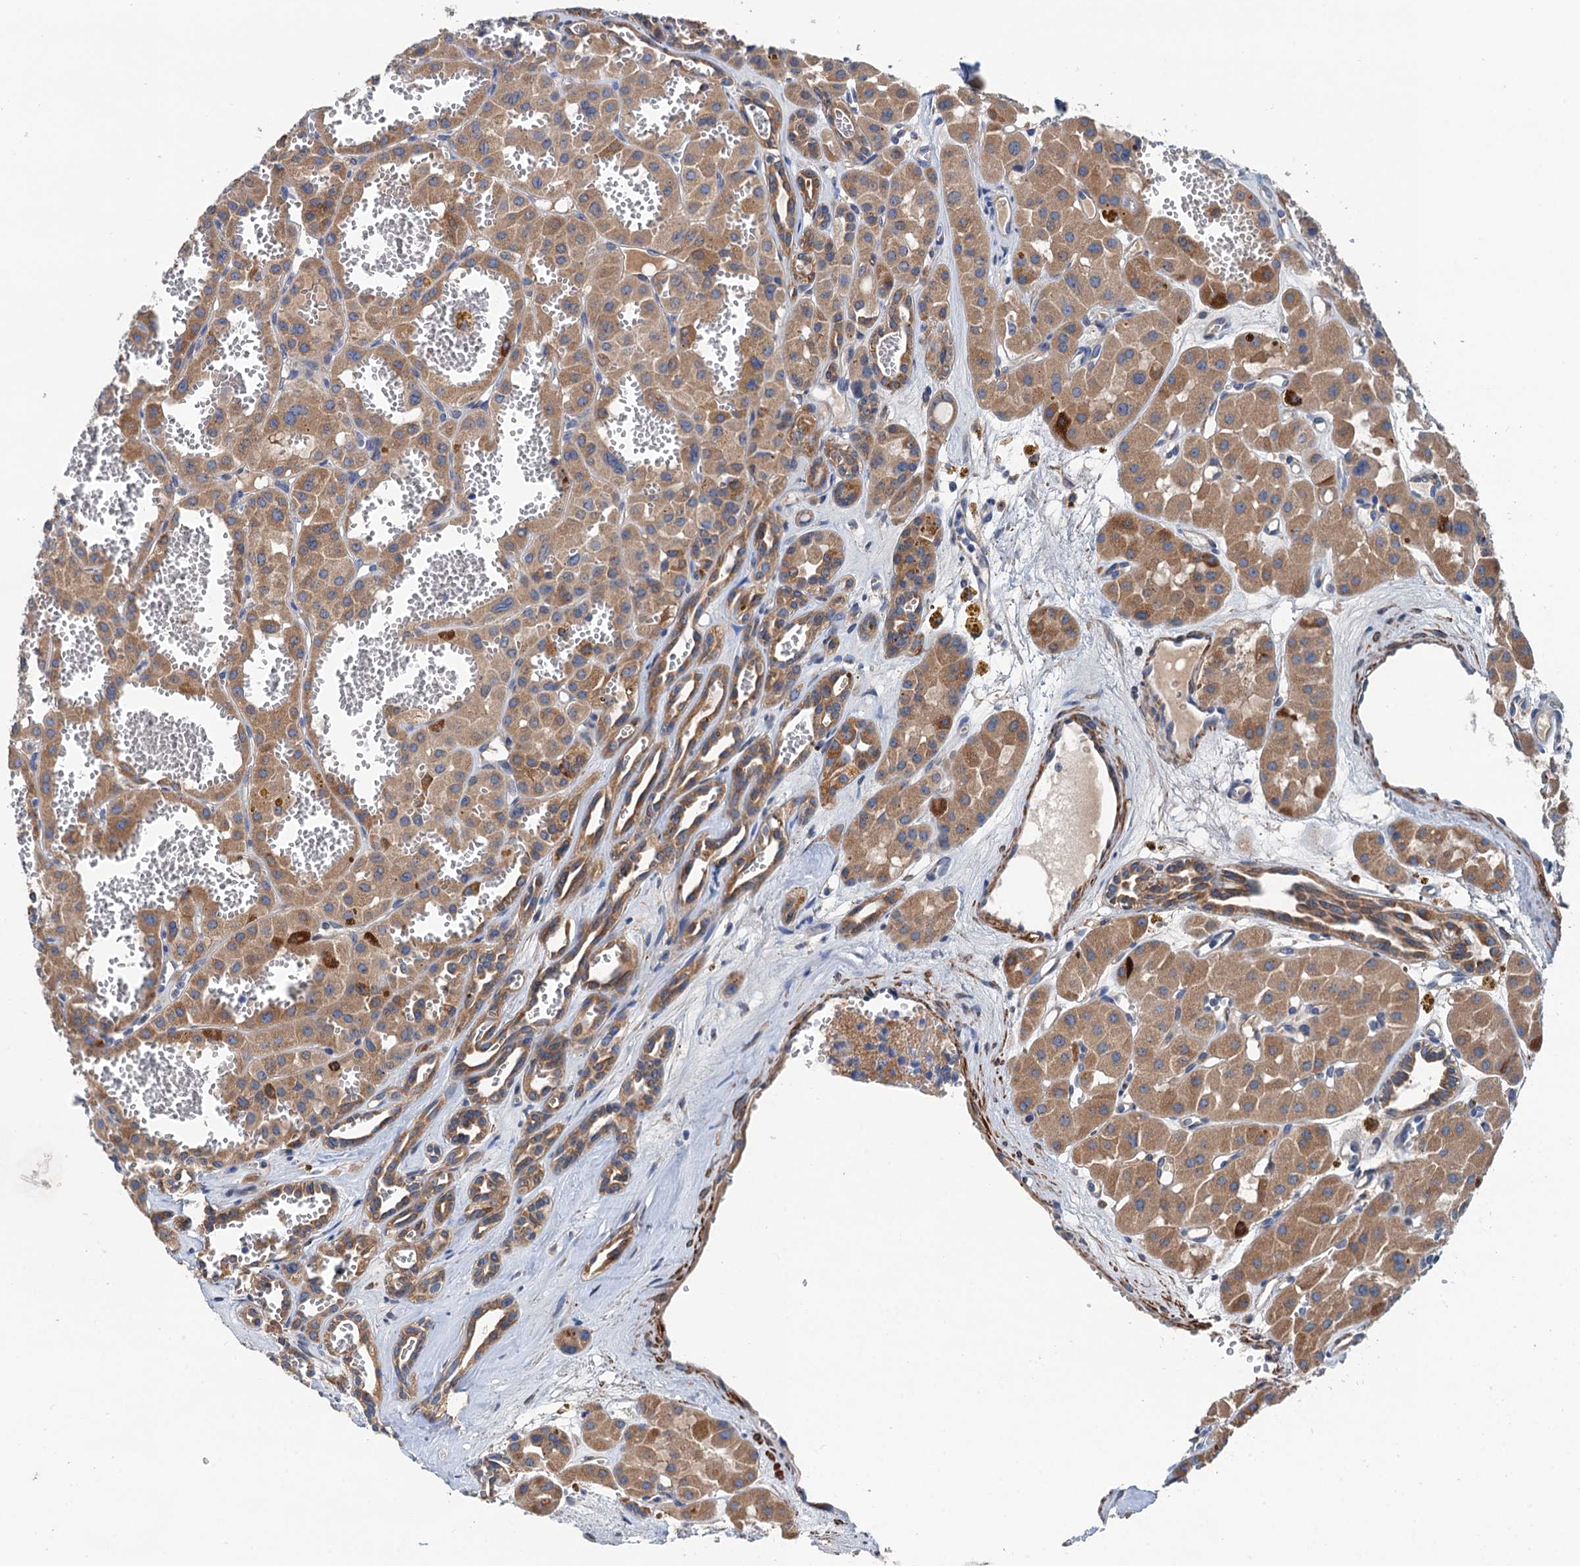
{"staining": {"intensity": "moderate", "quantity": ">75%", "location": "cytoplasmic/membranous"}, "tissue": "renal cancer", "cell_type": "Tumor cells", "image_type": "cancer", "snomed": [{"axis": "morphology", "description": "Carcinoma, NOS"}, {"axis": "topography", "description": "Kidney"}], "caption": "High-power microscopy captured an immunohistochemistry (IHC) image of renal carcinoma, revealing moderate cytoplasmic/membranous expression in about >75% of tumor cells.", "gene": "CSTPP1", "patient": {"sex": "female", "age": 75}}